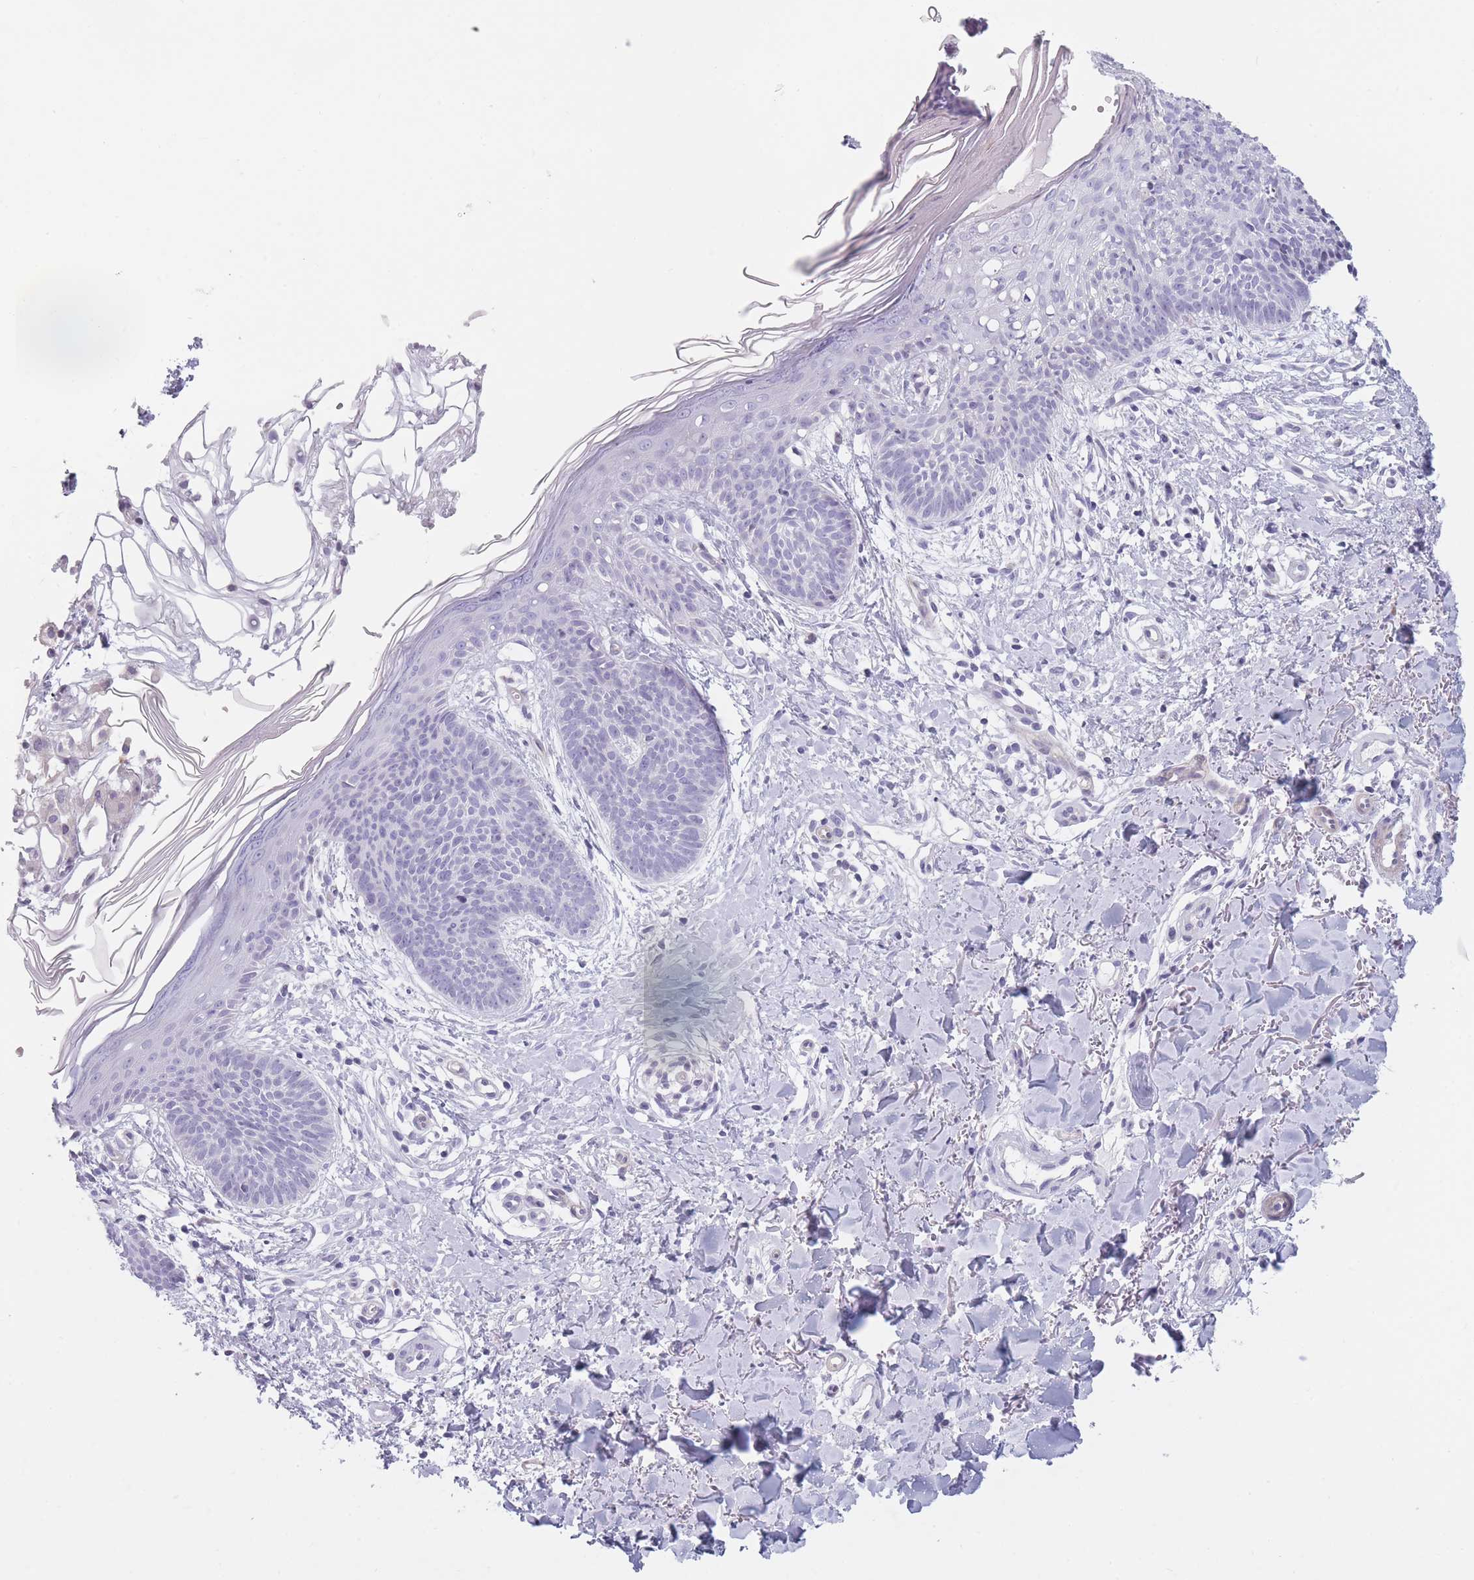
{"staining": {"intensity": "negative", "quantity": "none", "location": "none"}, "tissue": "skin cancer", "cell_type": "Tumor cells", "image_type": "cancer", "snomed": [{"axis": "morphology", "description": "Basal cell carcinoma"}, {"axis": "topography", "description": "Skin"}], "caption": "Micrograph shows no significant protein staining in tumor cells of basal cell carcinoma (skin).", "gene": "GGT1", "patient": {"sex": "male", "age": 78}}